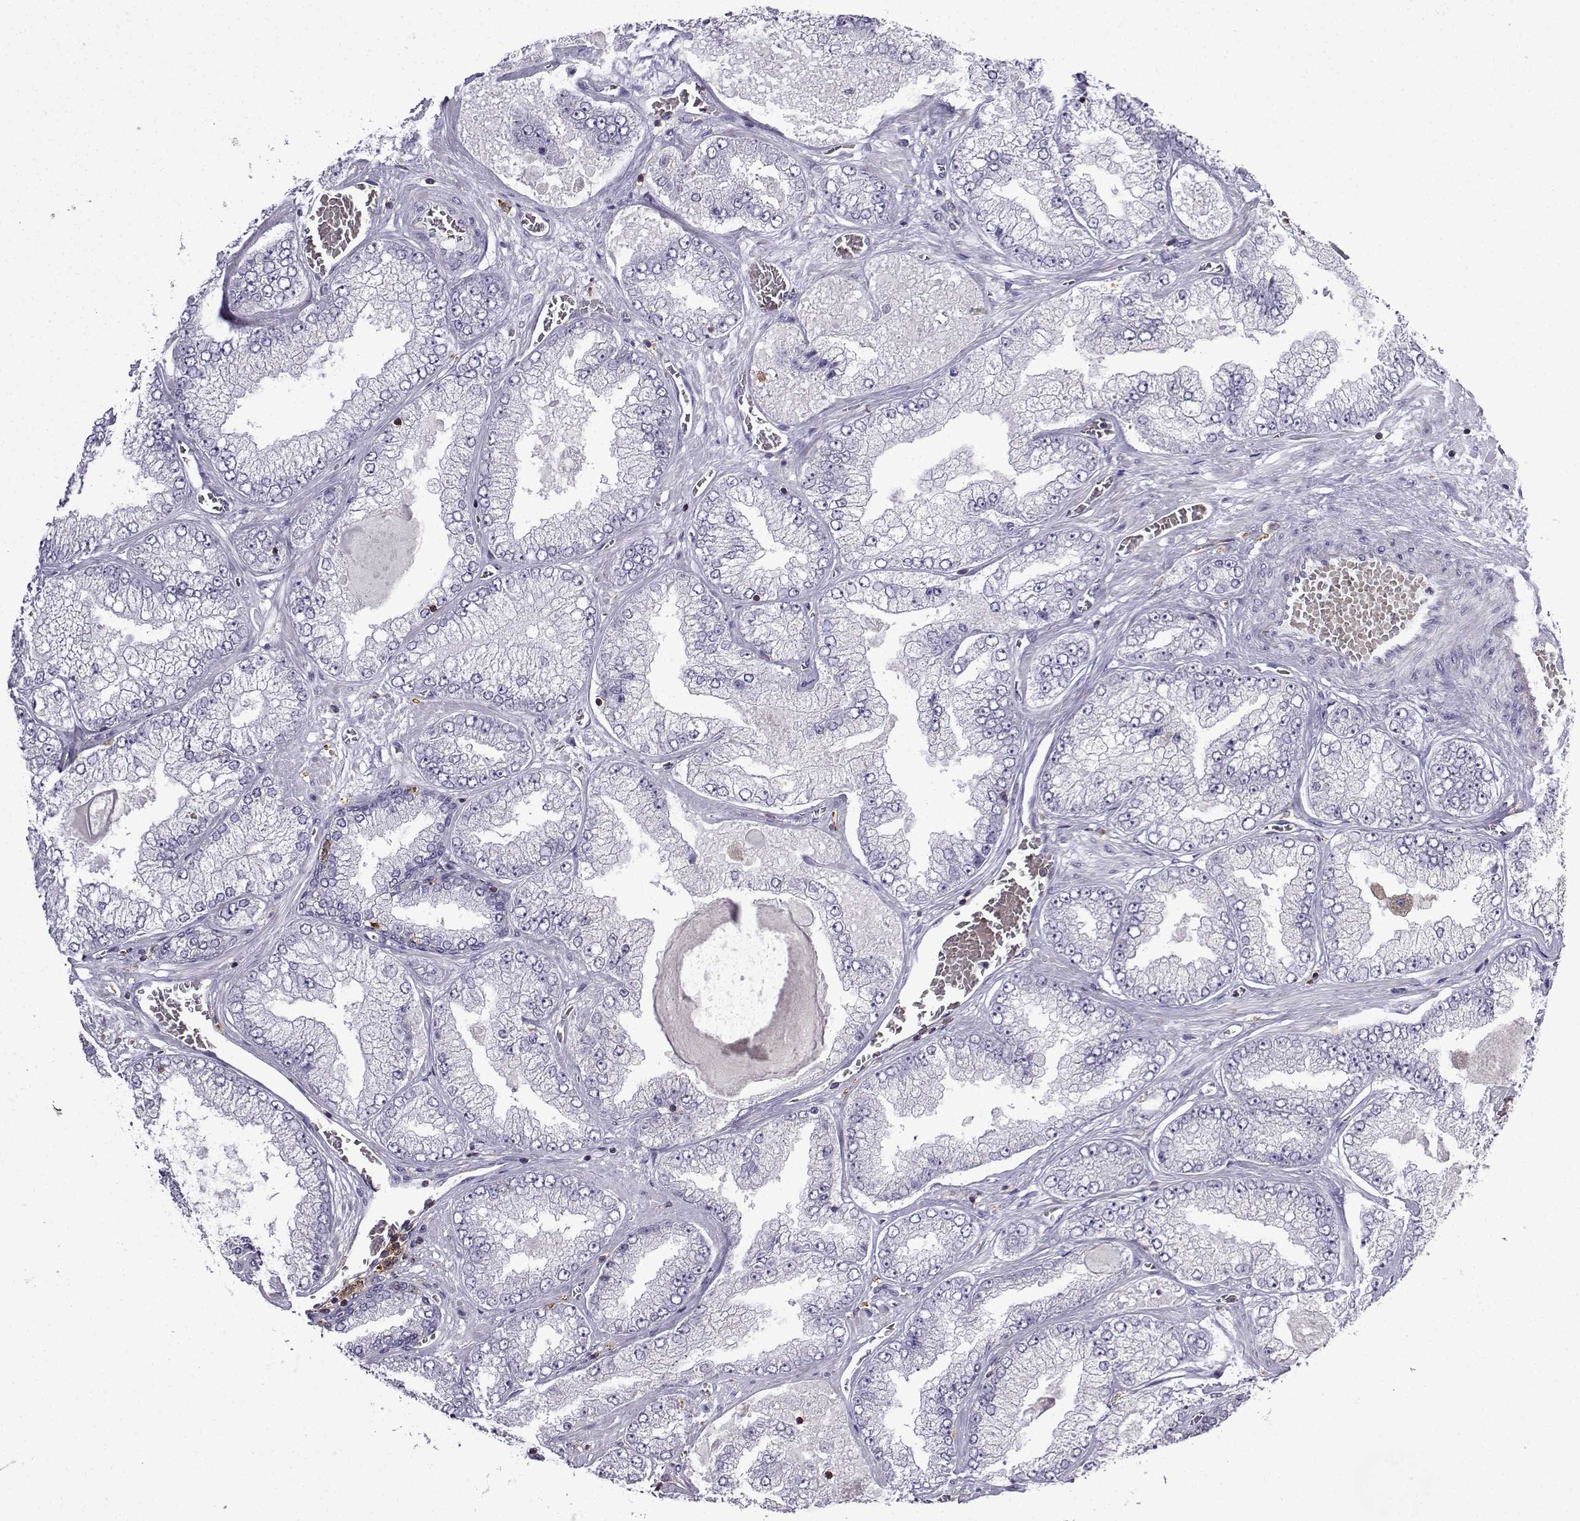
{"staining": {"intensity": "negative", "quantity": "none", "location": "none"}, "tissue": "prostate cancer", "cell_type": "Tumor cells", "image_type": "cancer", "snomed": [{"axis": "morphology", "description": "Adenocarcinoma, Low grade"}, {"axis": "topography", "description": "Prostate"}], "caption": "The immunohistochemistry micrograph has no significant expression in tumor cells of prostate cancer tissue.", "gene": "DOCK10", "patient": {"sex": "male", "age": 57}}